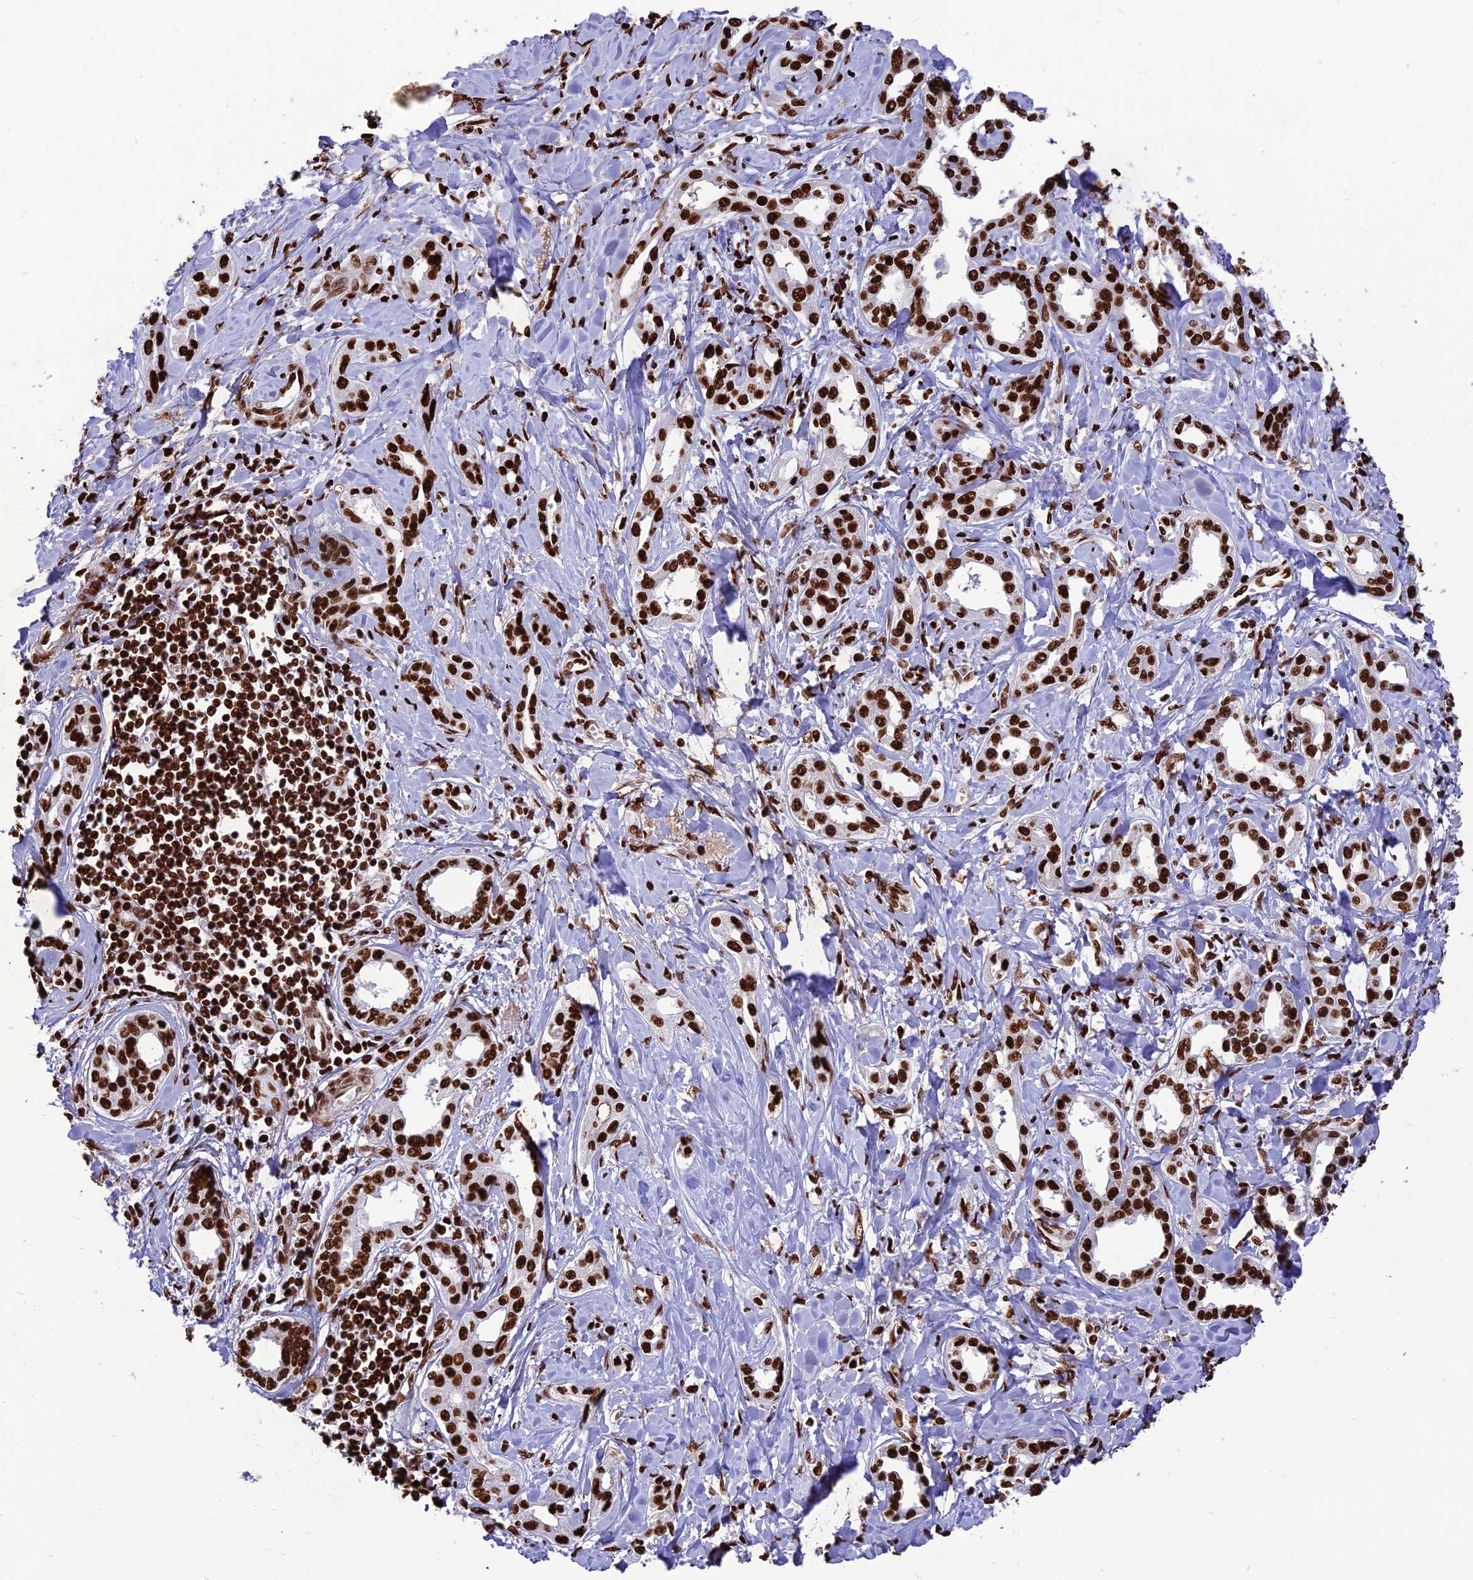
{"staining": {"intensity": "strong", "quantity": ">75%", "location": "nuclear"}, "tissue": "liver cancer", "cell_type": "Tumor cells", "image_type": "cancer", "snomed": [{"axis": "morphology", "description": "Cholangiocarcinoma"}, {"axis": "topography", "description": "Liver"}], "caption": "Liver cancer stained with a brown dye demonstrates strong nuclear positive positivity in approximately >75% of tumor cells.", "gene": "INO80E", "patient": {"sex": "female", "age": 77}}